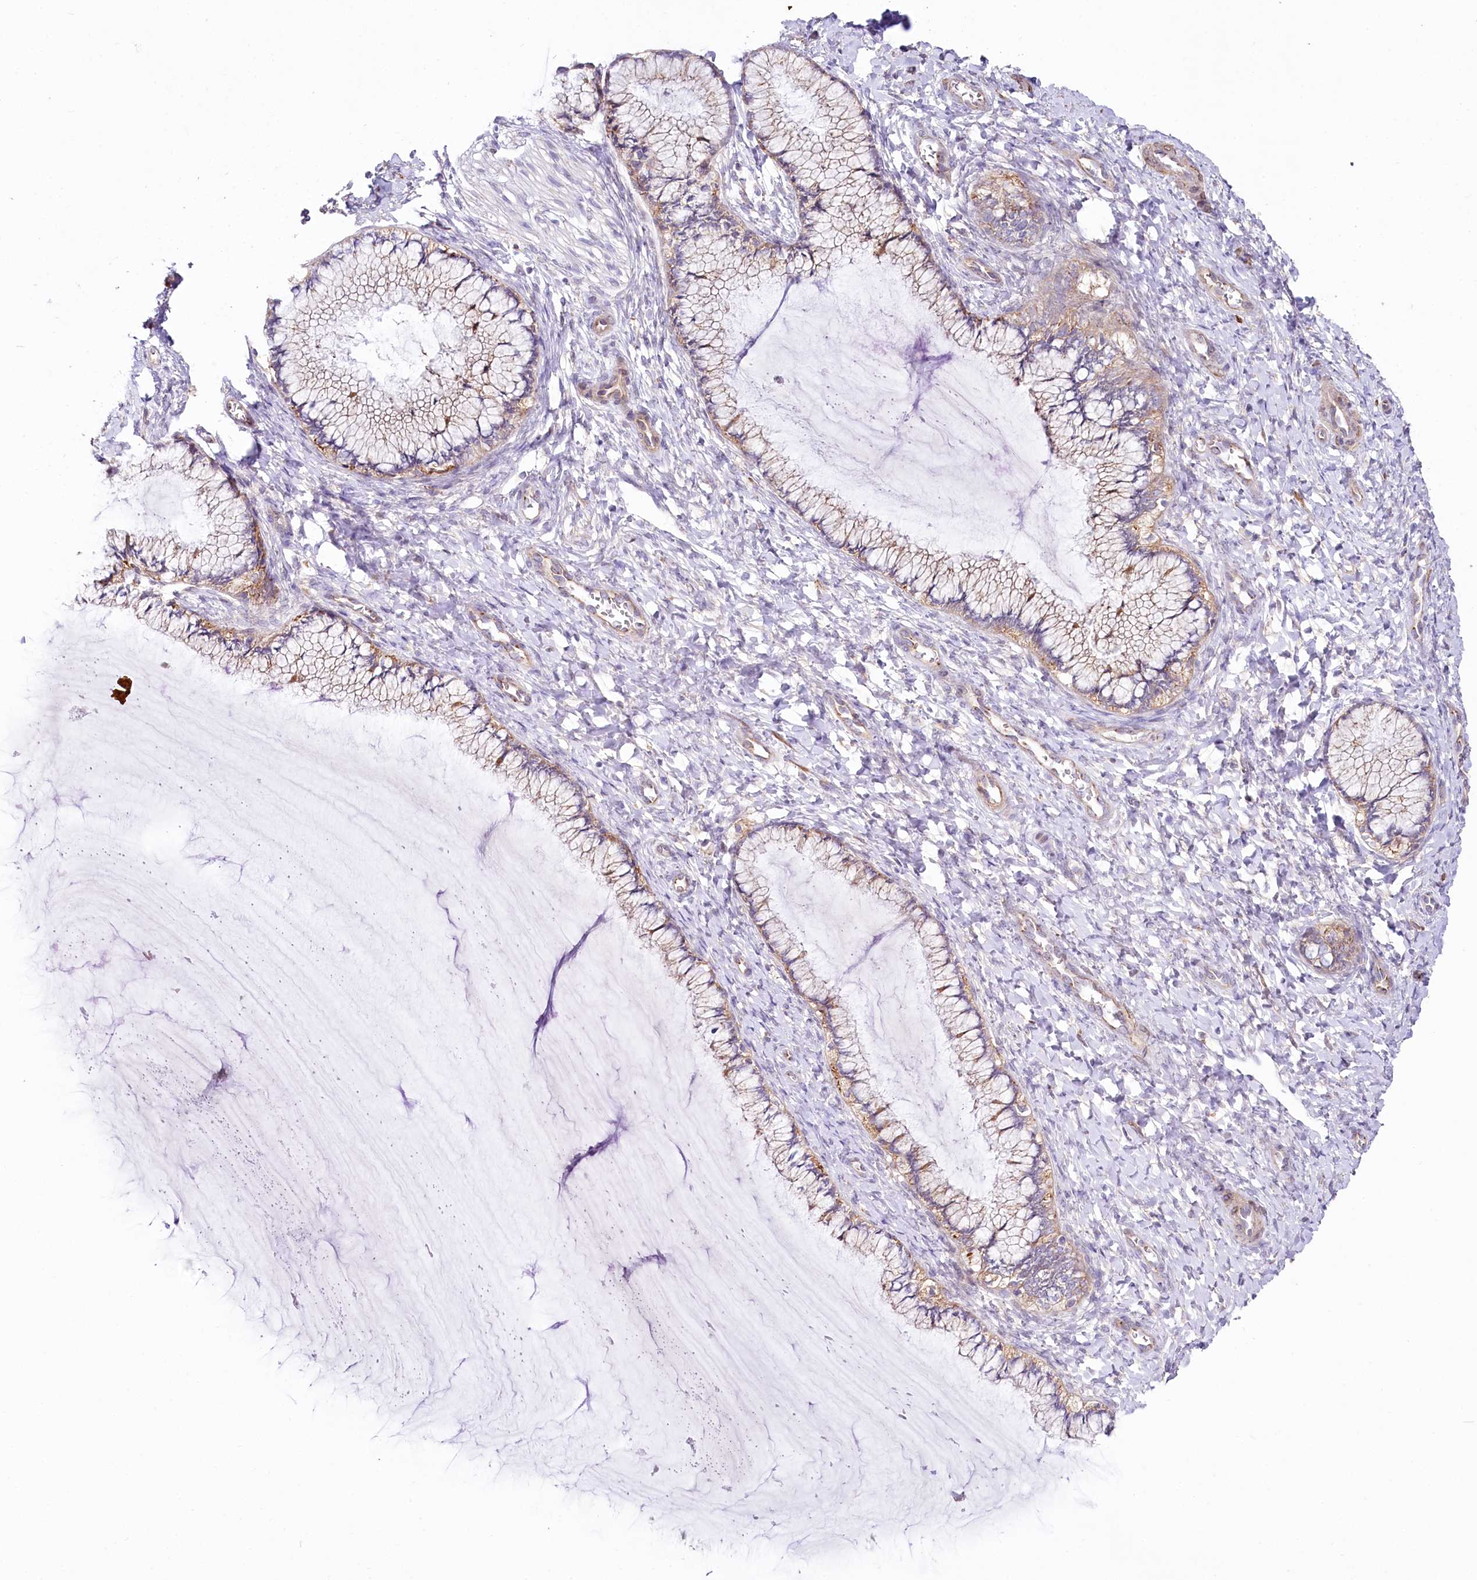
{"staining": {"intensity": "negative", "quantity": "none", "location": "none"}, "tissue": "cervix", "cell_type": "Glandular cells", "image_type": "normal", "snomed": [{"axis": "morphology", "description": "Normal tissue, NOS"}, {"axis": "morphology", "description": "Adenocarcinoma, NOS"}, {"axis": "topography", "description": "Cervix"}], "caption": "A high-resolution micrograph shows IHC staining of unremarkable cervix, which reveals no significant expression in glandular cells.", "gene": "STX6", "patient": {"sex": "female", "age": 29}}